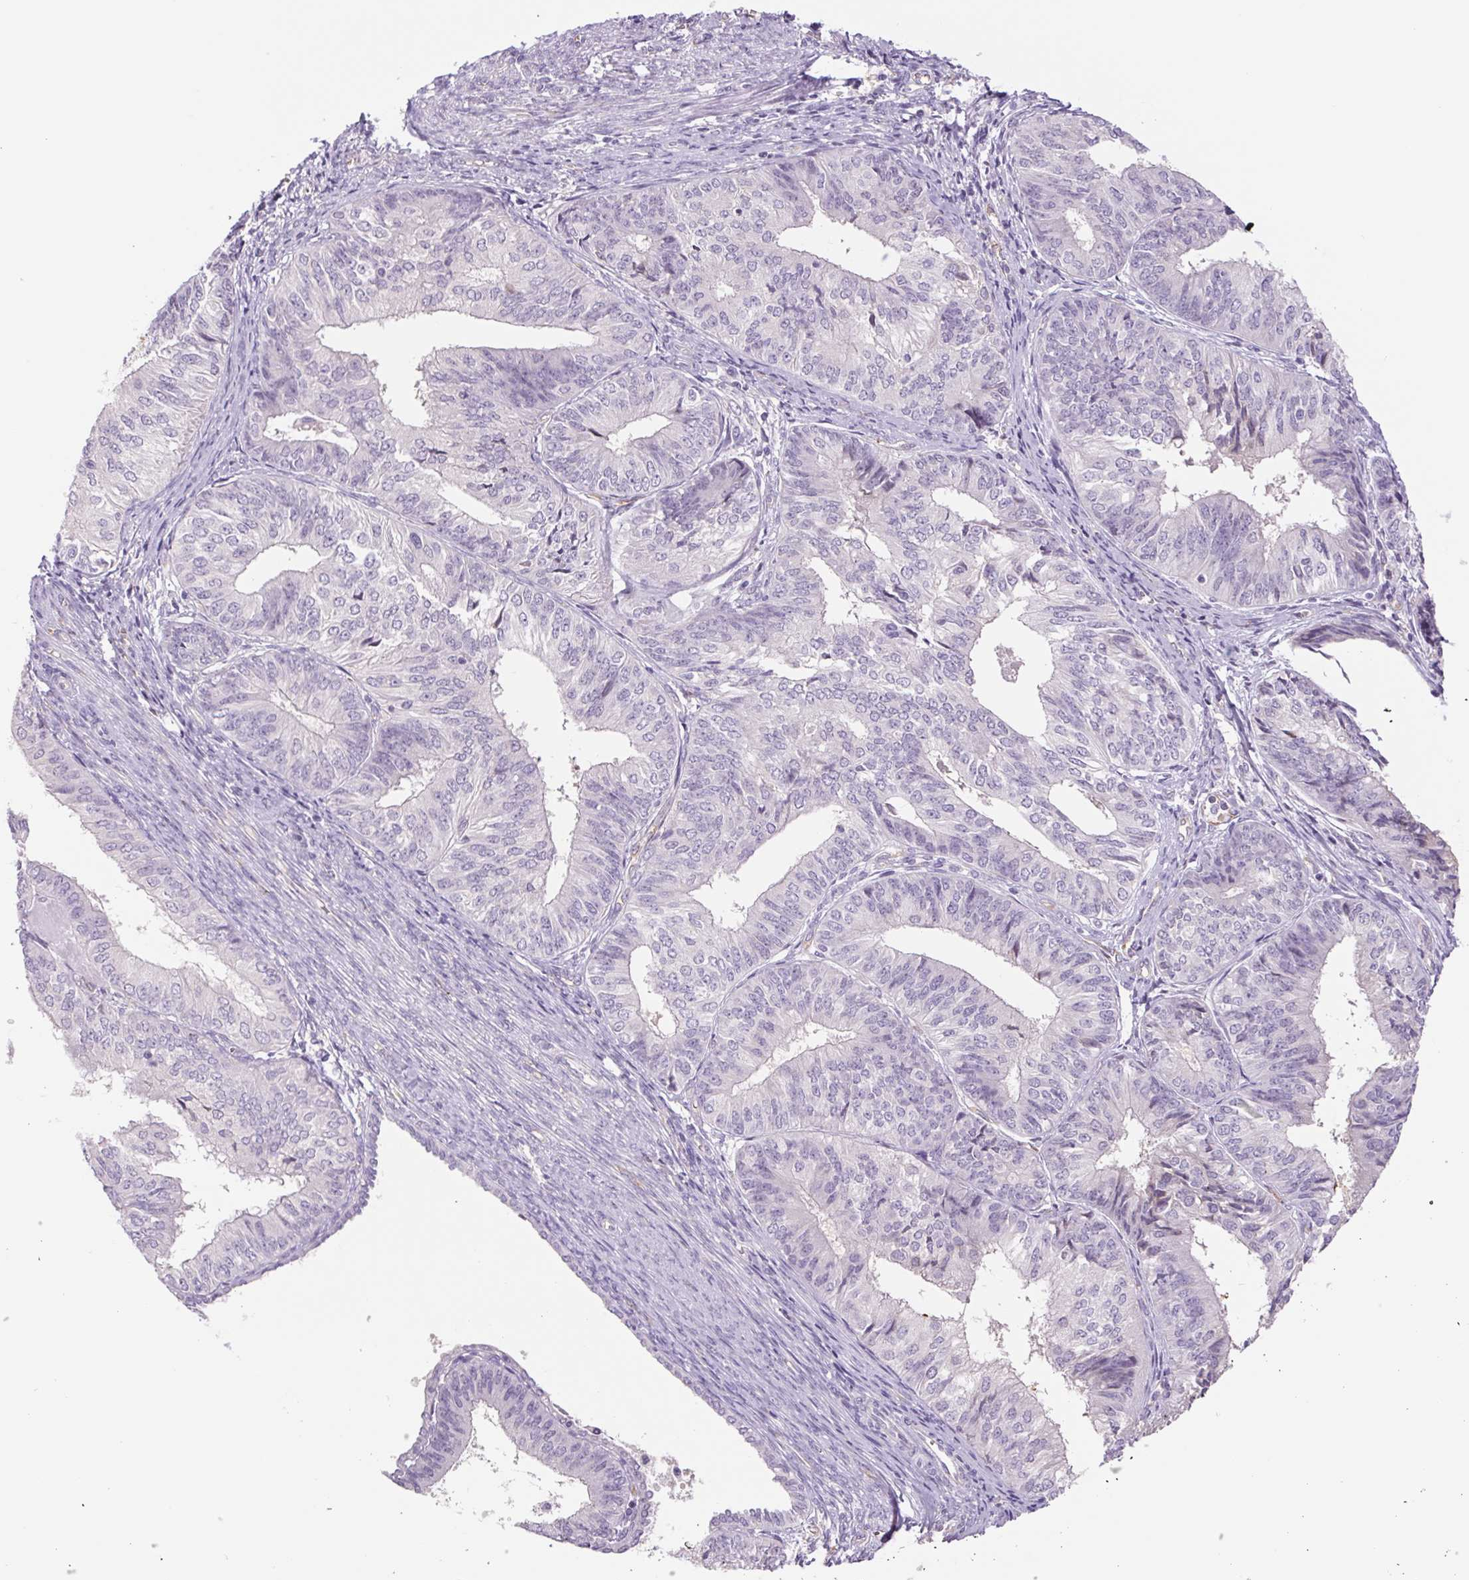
{"staining": {"intensity": "negative", "quantity": "none", "location": "none"}, "tissue": "endometrial cancer", "cell_type": "Tumor cells", "image_type": "cancer", "snomed": [{"axis": "morphology", "description": "Adenocarcinoma, NOS"}, {"axis": "topography", "description": "Endometrium"}], "caption": "Image shows no significant protein positivity in tumor cells of adenocarcinoma (endometrial).", "gene": "IGFL3", "patient": {"sex": "female", "age": 58}}